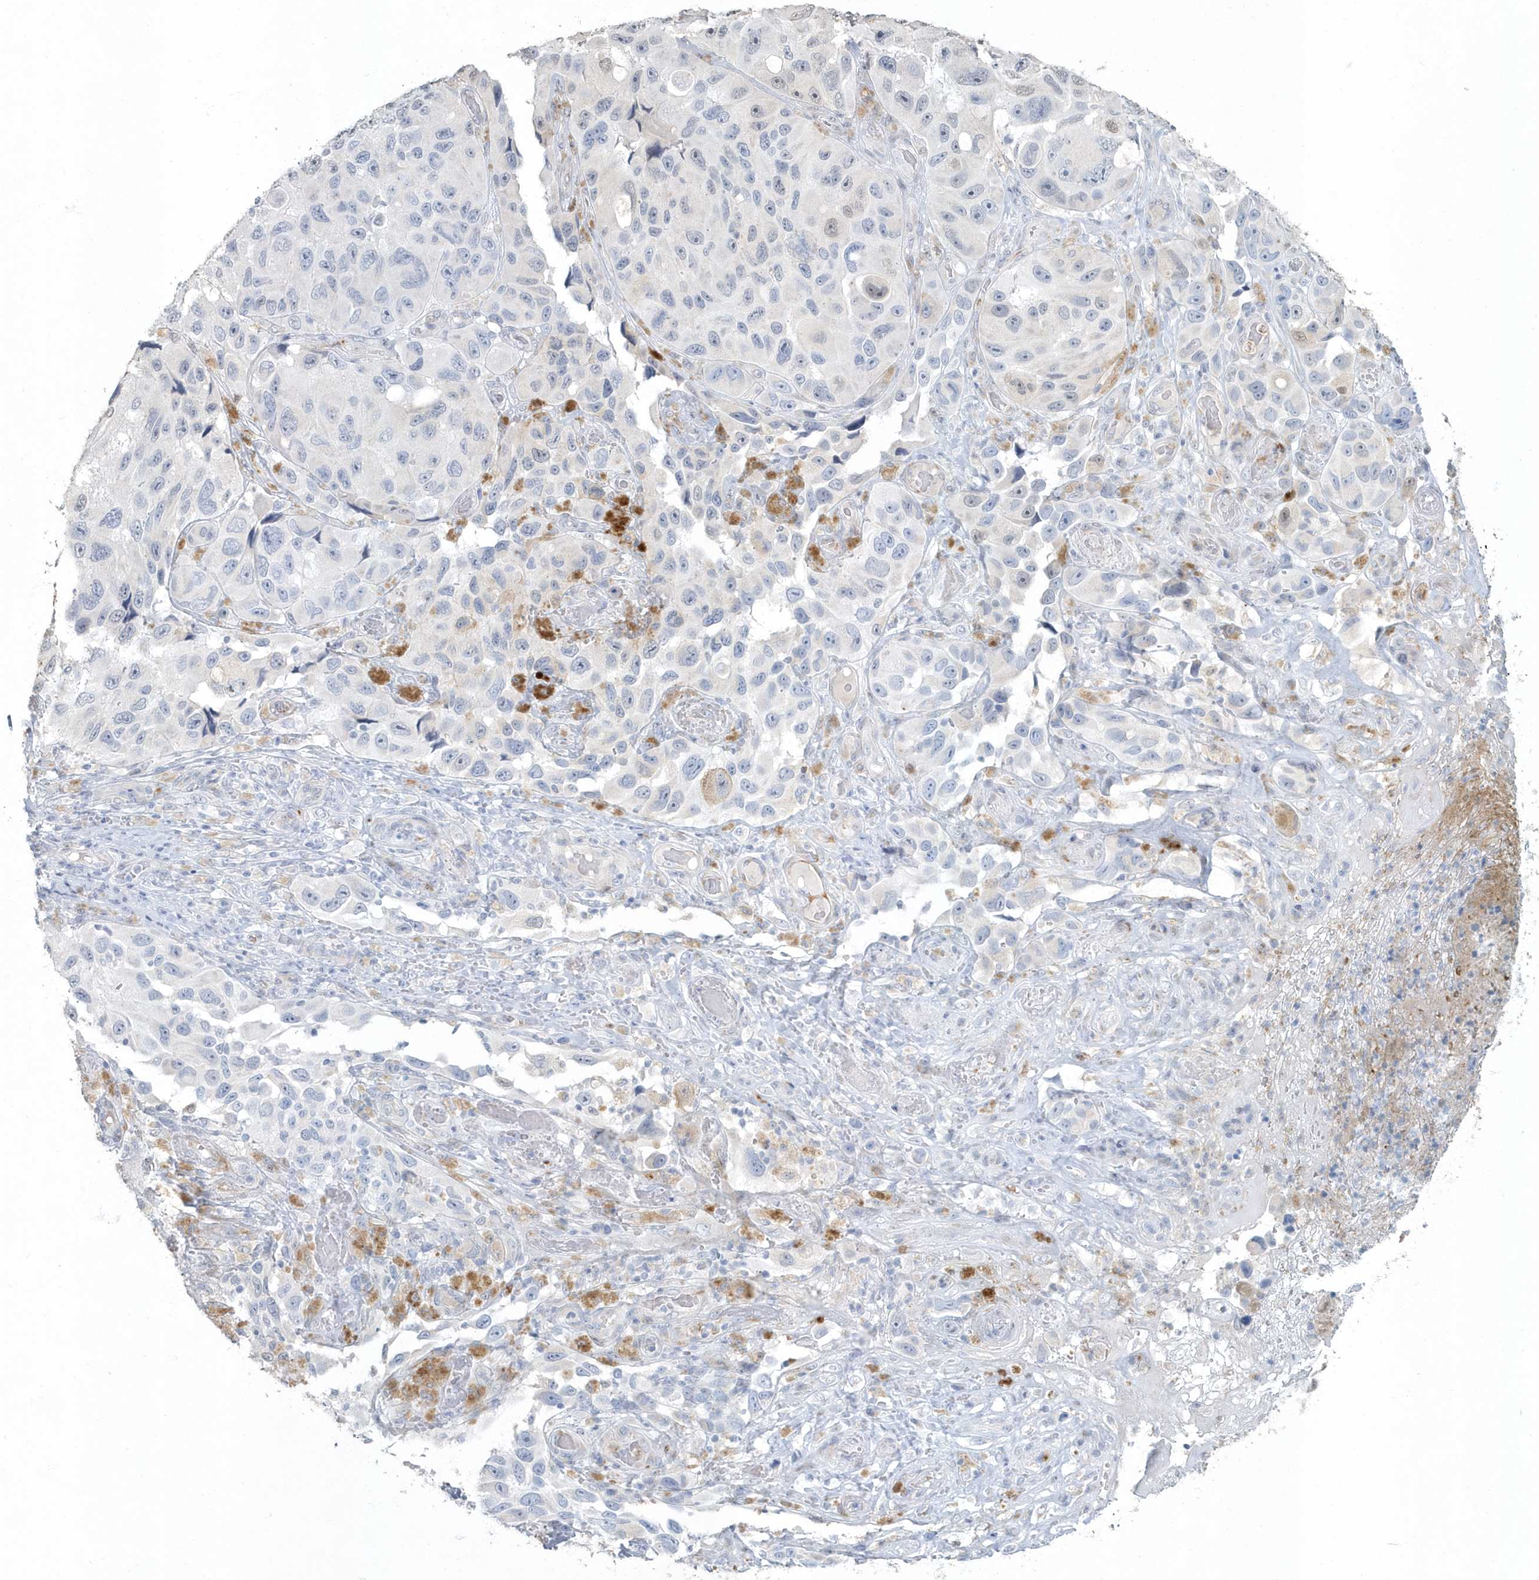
{"staining": {"intensity": "negative", "quantity": "none", "location": "none"}, "tissue": "melanoma", "cell_type": "Tumor cells", "image_type": "cancer", "snomed": [{"axis": "morphology", "description": "Malignant melanoma, NOS"}, {"axis": "topography", "description": "Skin"}], "caption": "Malignant melanoma stained for a protein using immunohistochemistry reveals no expression tumor cells.", "gene": "MYOT", "patient": {"sex": "female", "age": 73}}